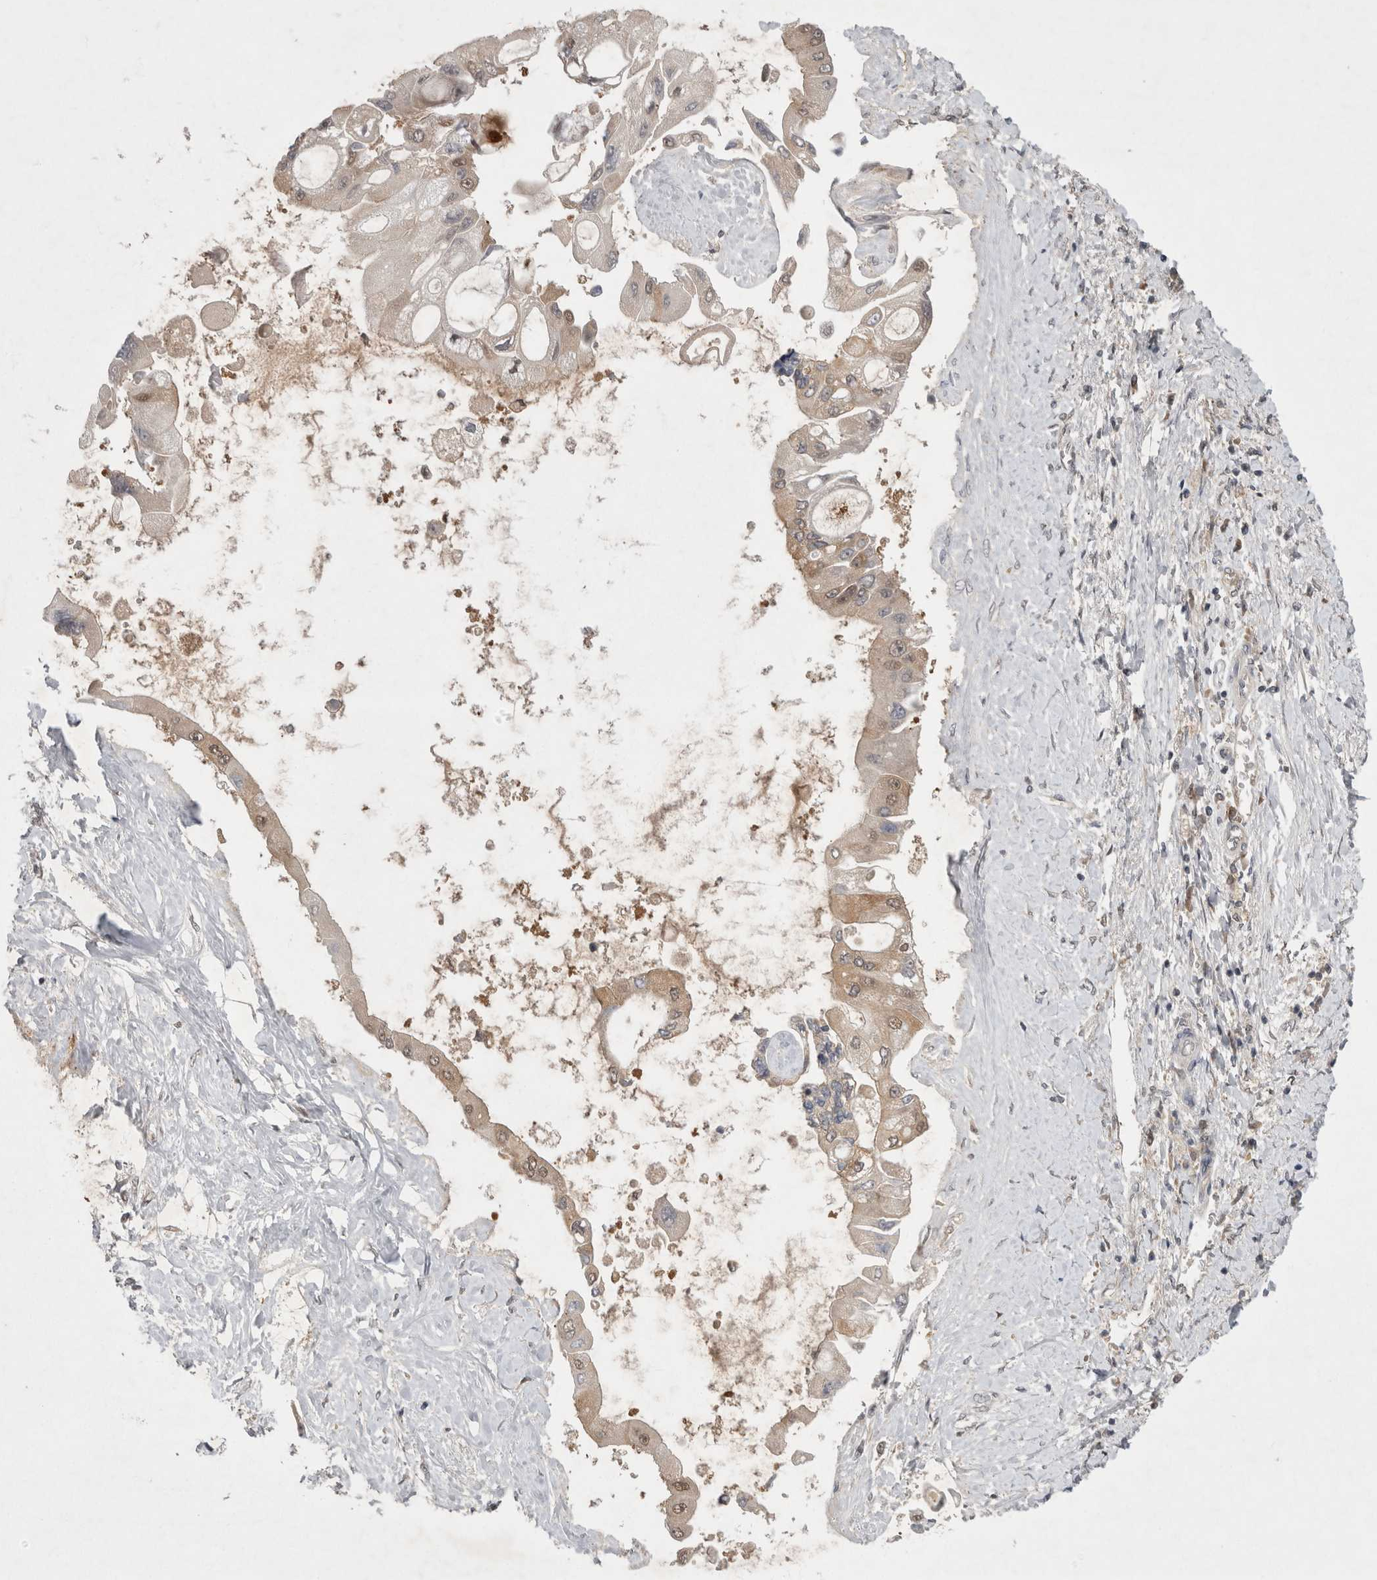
{"staining": {"intensity": "weak", "quantity": ">75%", "location": "cytoplasmic/membranous,nuclear"}, "tissue": "liver cancer", "cell_type": "Tumor cells", "image_type": "cancer", "snomed": [{"axis": "morphology", "description": "Cholangiocarcinoma"}, {"axis": "topography", "description": "Liver"}], "caption": "Human liver cholangiocarcinoma stained with a brown dye exhibits weak cytoplasmic/membranous and nuclear positive positivity in approximately >75% of tumor cells.", "gene": "PSMB2", "patient": {"sex": "male", "age": 50}}